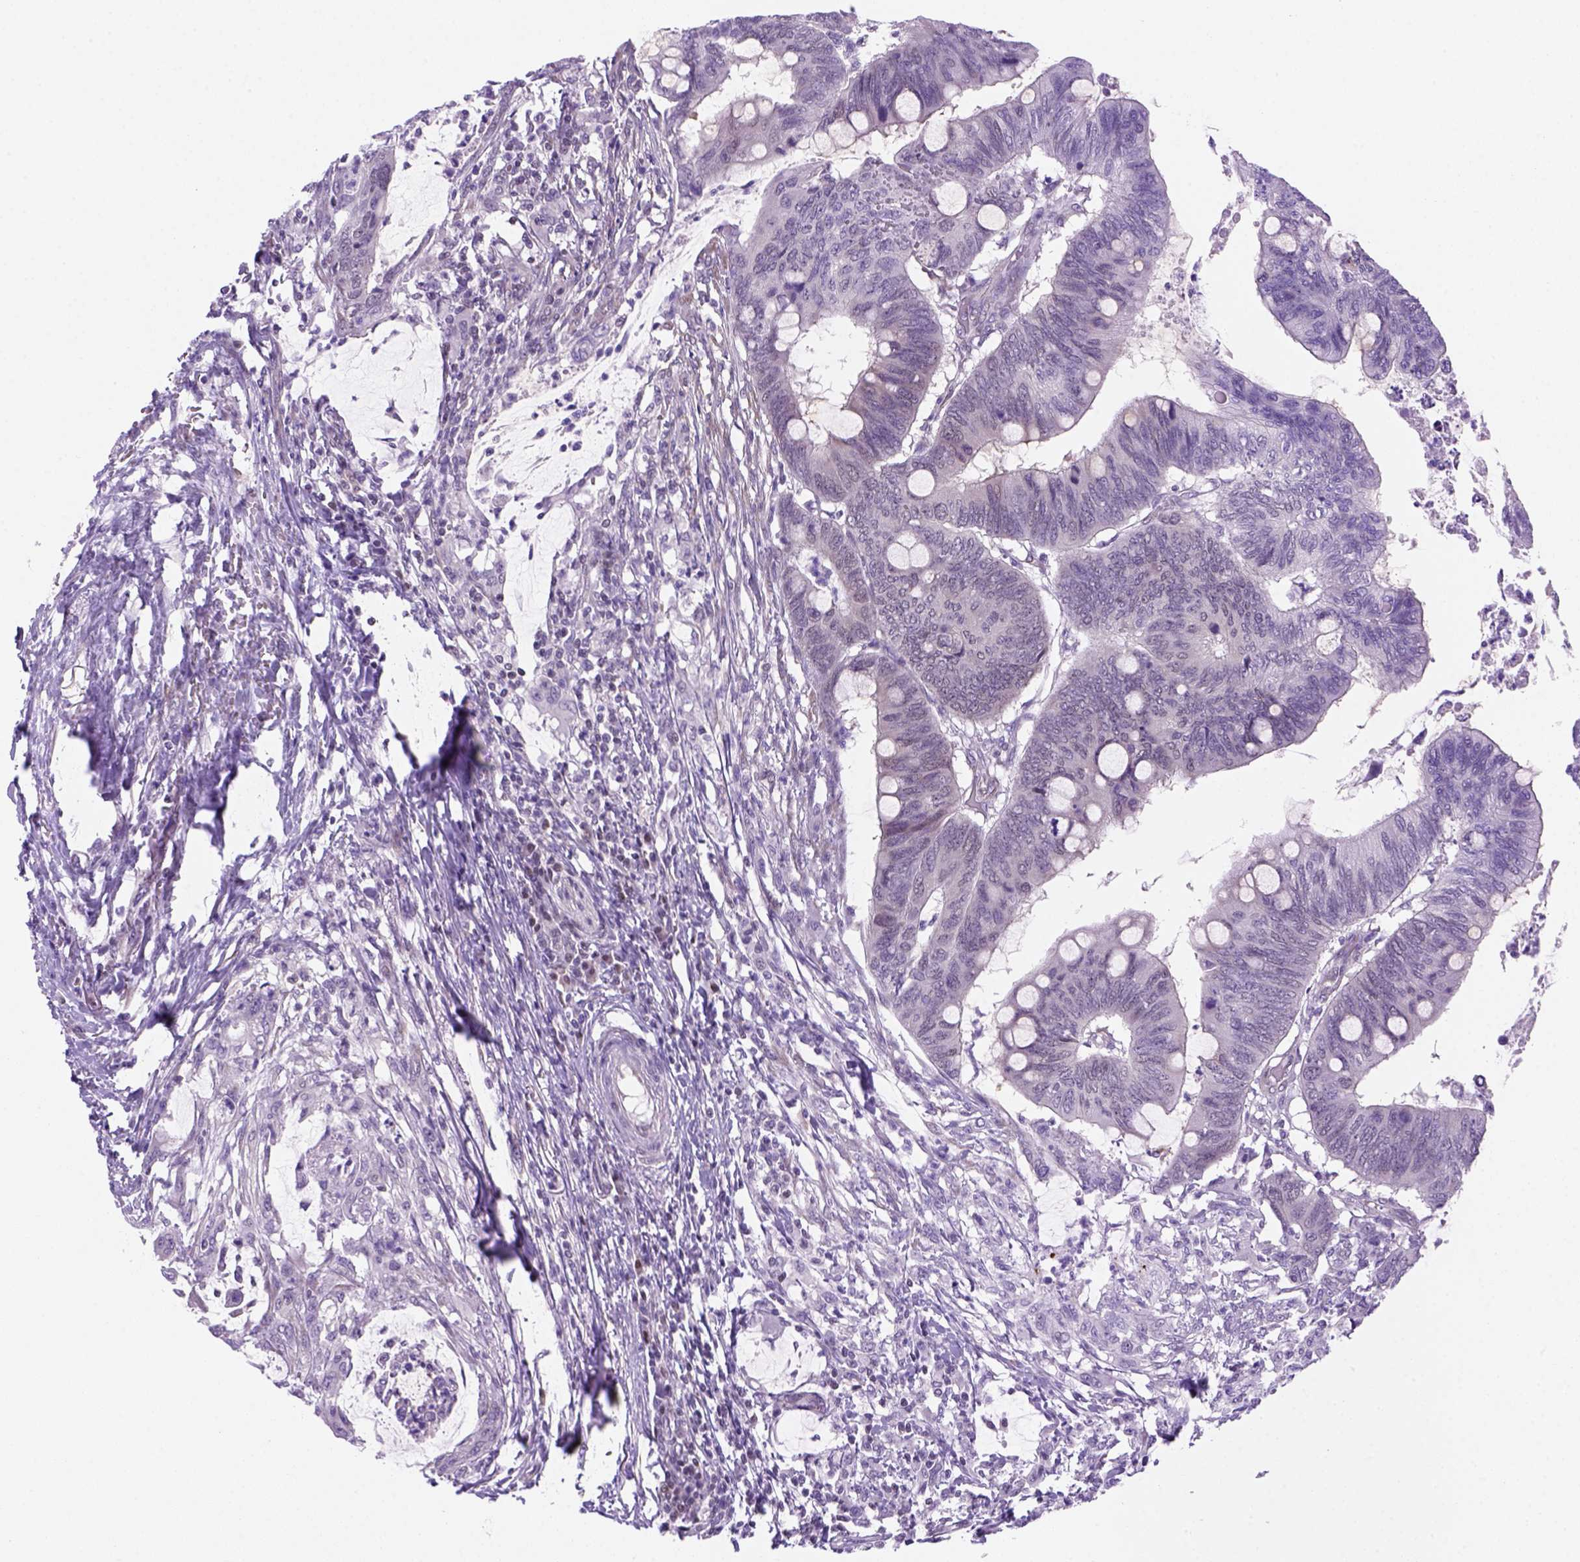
{"staining": {"intensity": "negative", "quantity": "none", "location": "none"}, "tissue": "colorectal cancer", "cell_type": "Tumor cells", "image_type": "cancer", "snomed": [{"axis": "morphology", "description": "Normal tissue, NOS"}, {"axis": "morphology", "description": "Adenocarcinoma, NOS"}, {"axis": "topography", "description": "Rectum"}, {"axis": "topography", "description": "Peripheral nerve tissue"}], "caption": "A photomicrograph of human adenocarcinoma (colorectal) is negative for staining in tumor cells. (DAB IHC with hematoxylin counter stain).", "gene": "MGMT", "patient": {"sex": "male", "age": 92}}